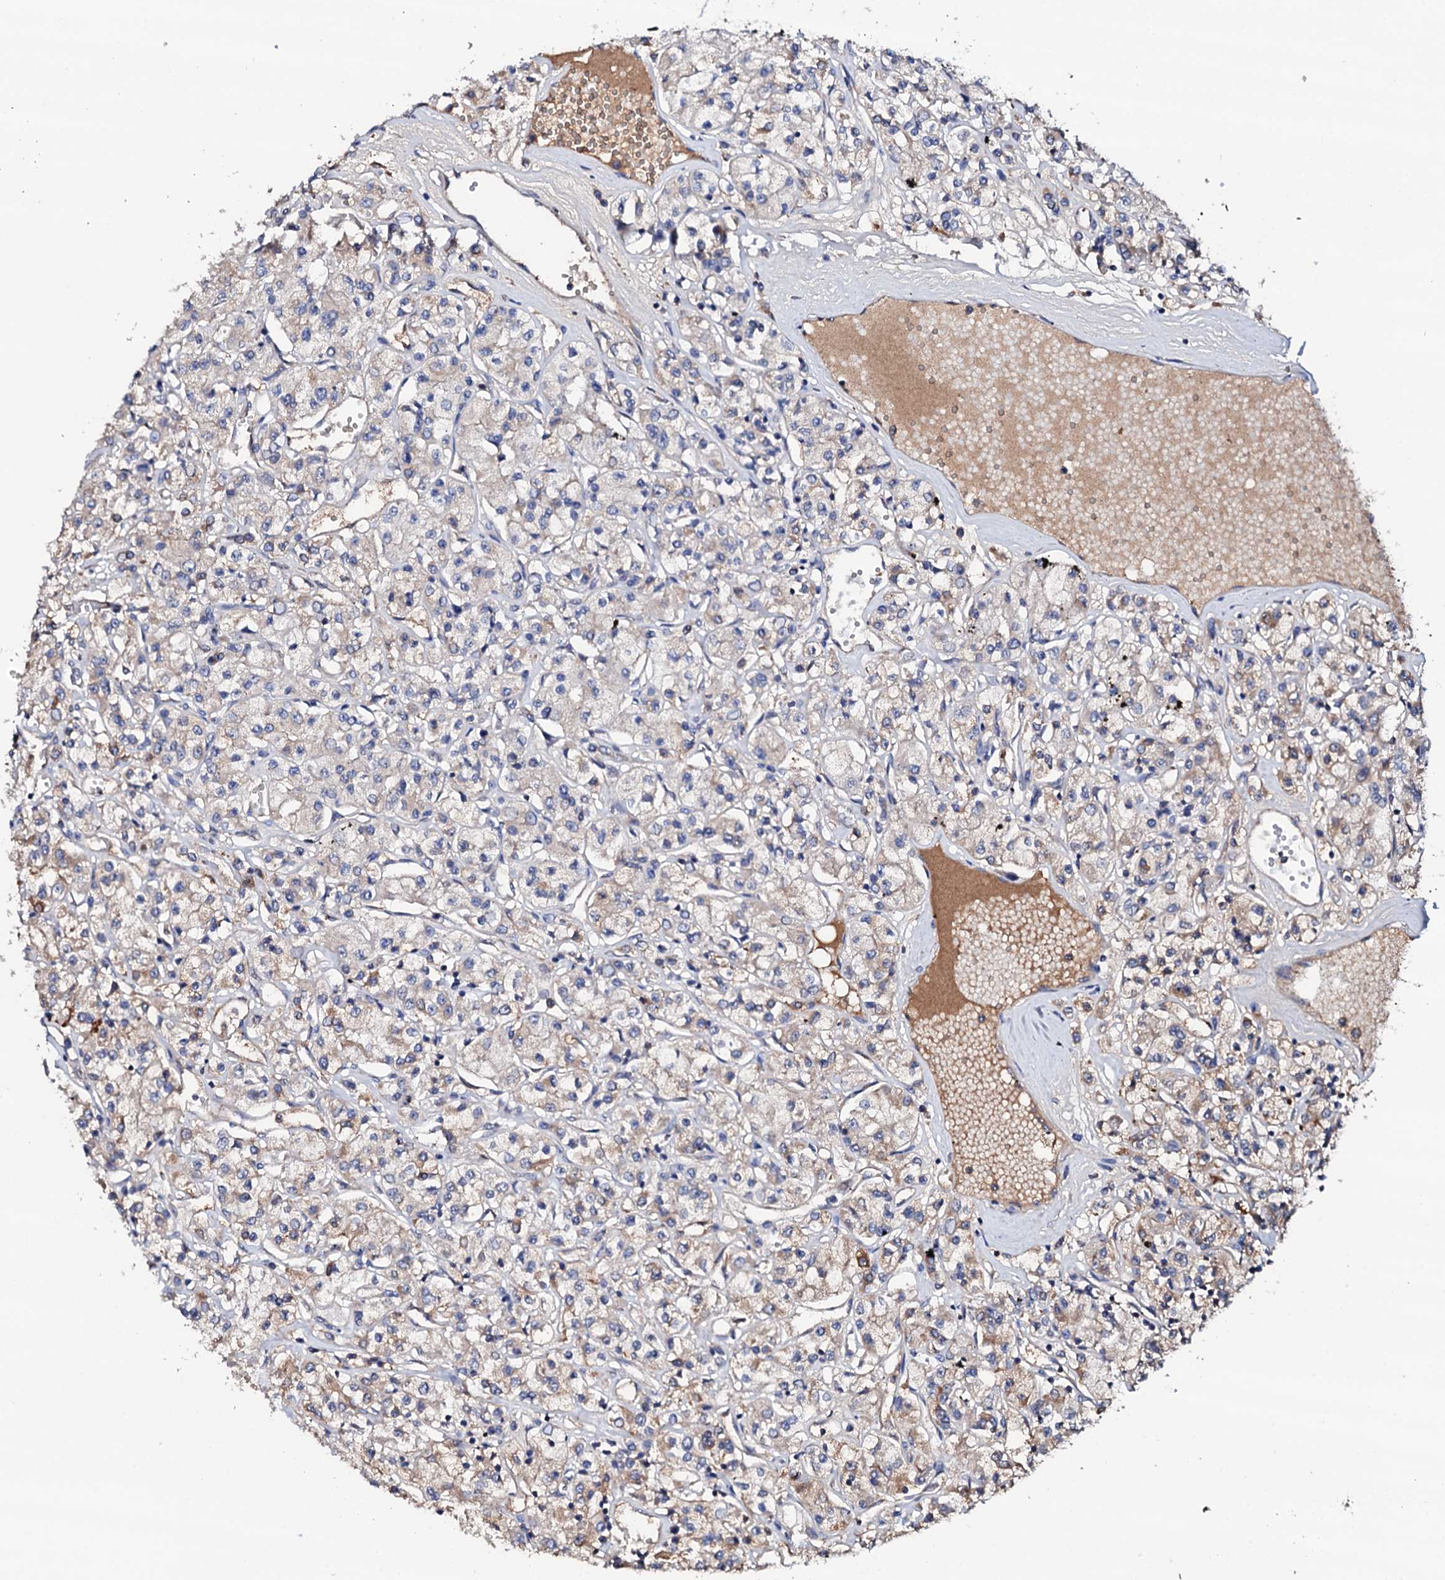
{"staining": {"intensity": "weak", "quantity": "<25%", "location": "cytoplasmic/membranous"}, "tissue": "renal cancer", "cell_type": "Tumor cells", "image_type": "cancer", "snomed": [{"axis": "morphology", "description": "Adenocarcinoma, NOS"}, {"axis": "topography", "description": "Kidney"}], "caption": "Photomicrograph shows no significant protein positivity in tumor cells of renal cancer.", "gene": "TCAF2", "patient": {"sex": "female", "age": 59}}